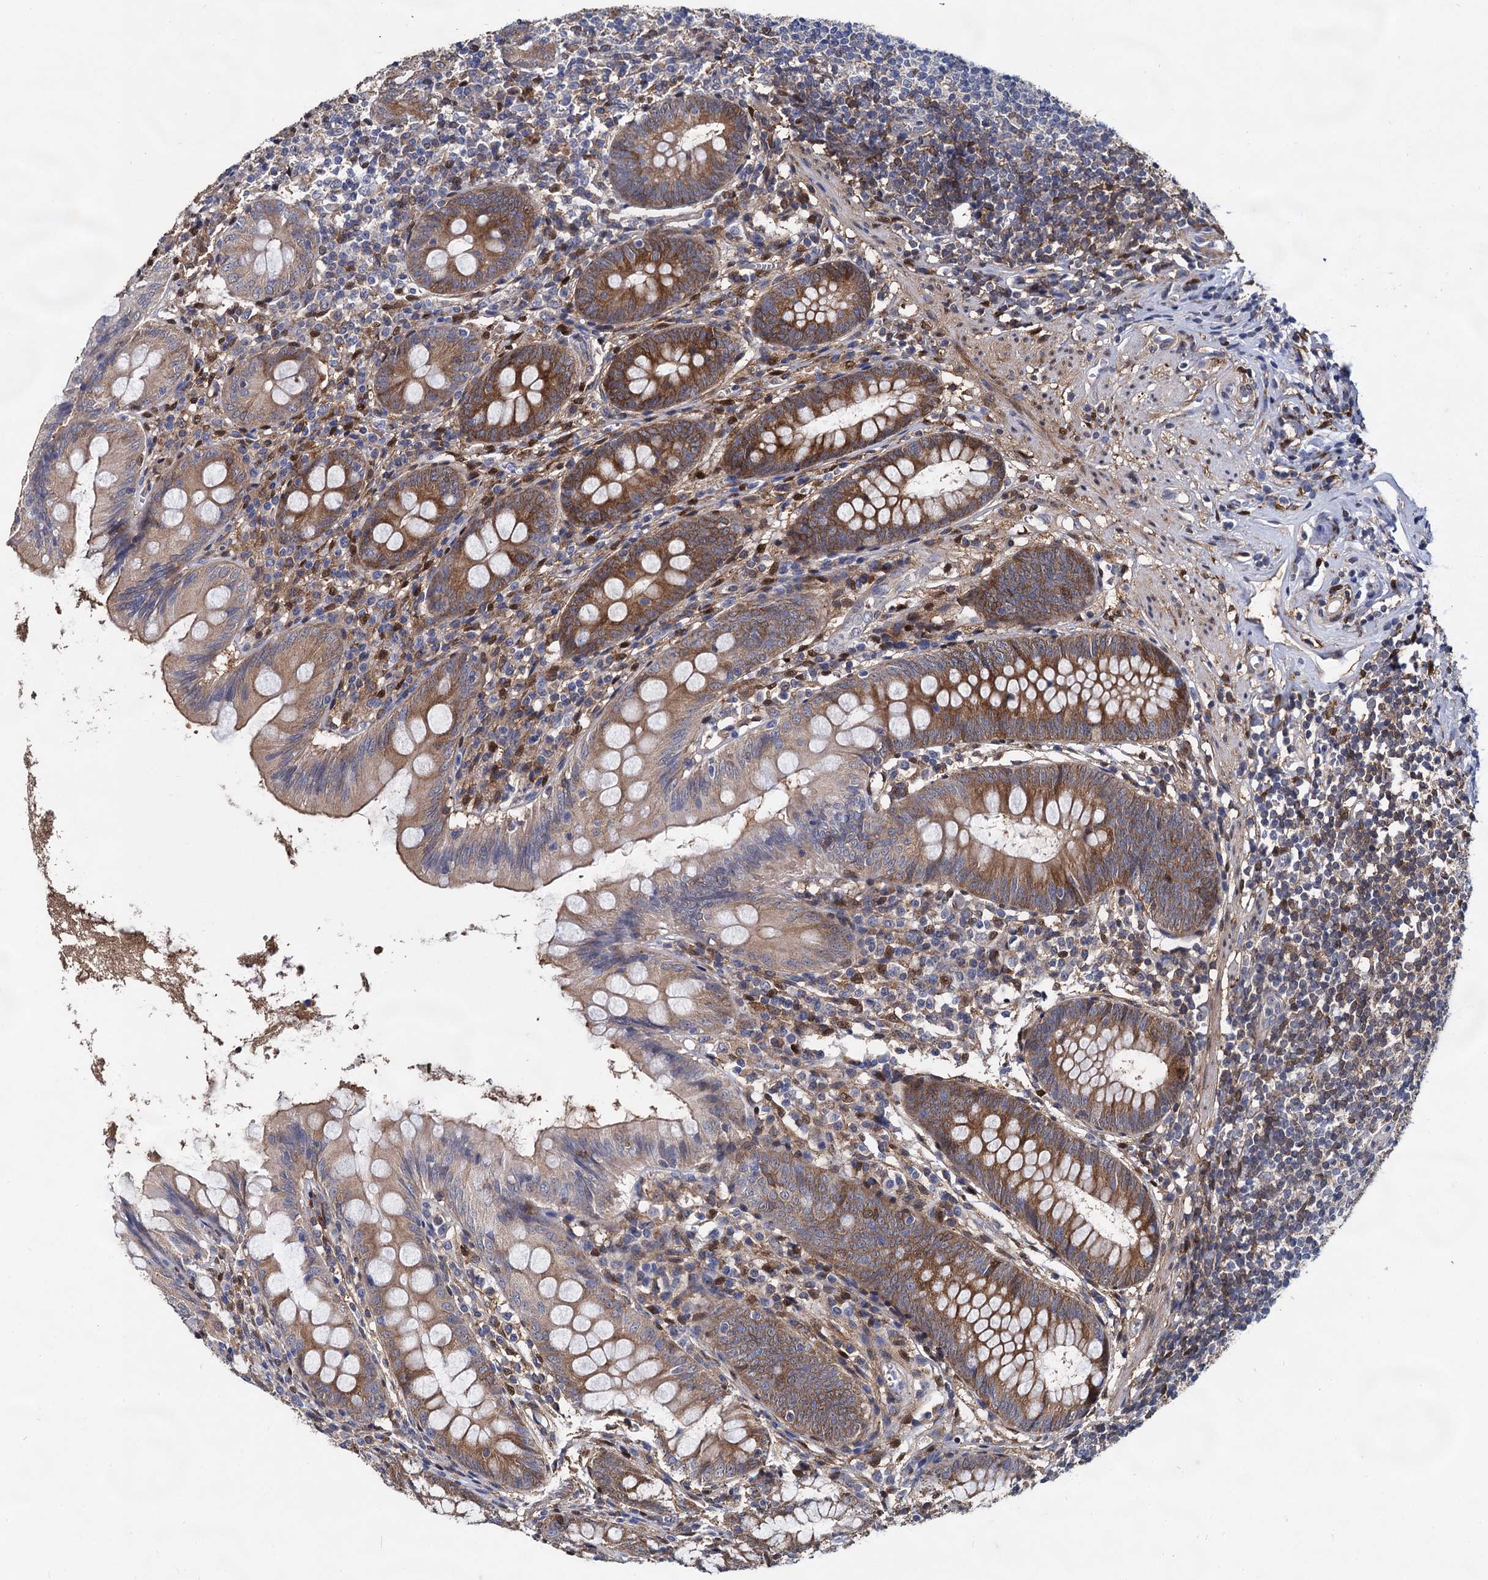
{"staining": {"intensity": "moderate", "quantity": ">75%", "location": "cytoplasmic/membranous"}, "tissue": "appendix", "cell_type": "Glandular cells", "image_type": "normal", "snomed": [{"axis": "morphology", "description": "Normal tissue, NOS"}, {"axis": "topography", "description": "Appendix"}], "caption": "Protein staining of benign appendix demonstrates moderate cytoplasmic/membranous positivity in approximately >75% of glandular cells.", "gene": "GSTM3", "patient": {"sex": "female", "age": 51}}